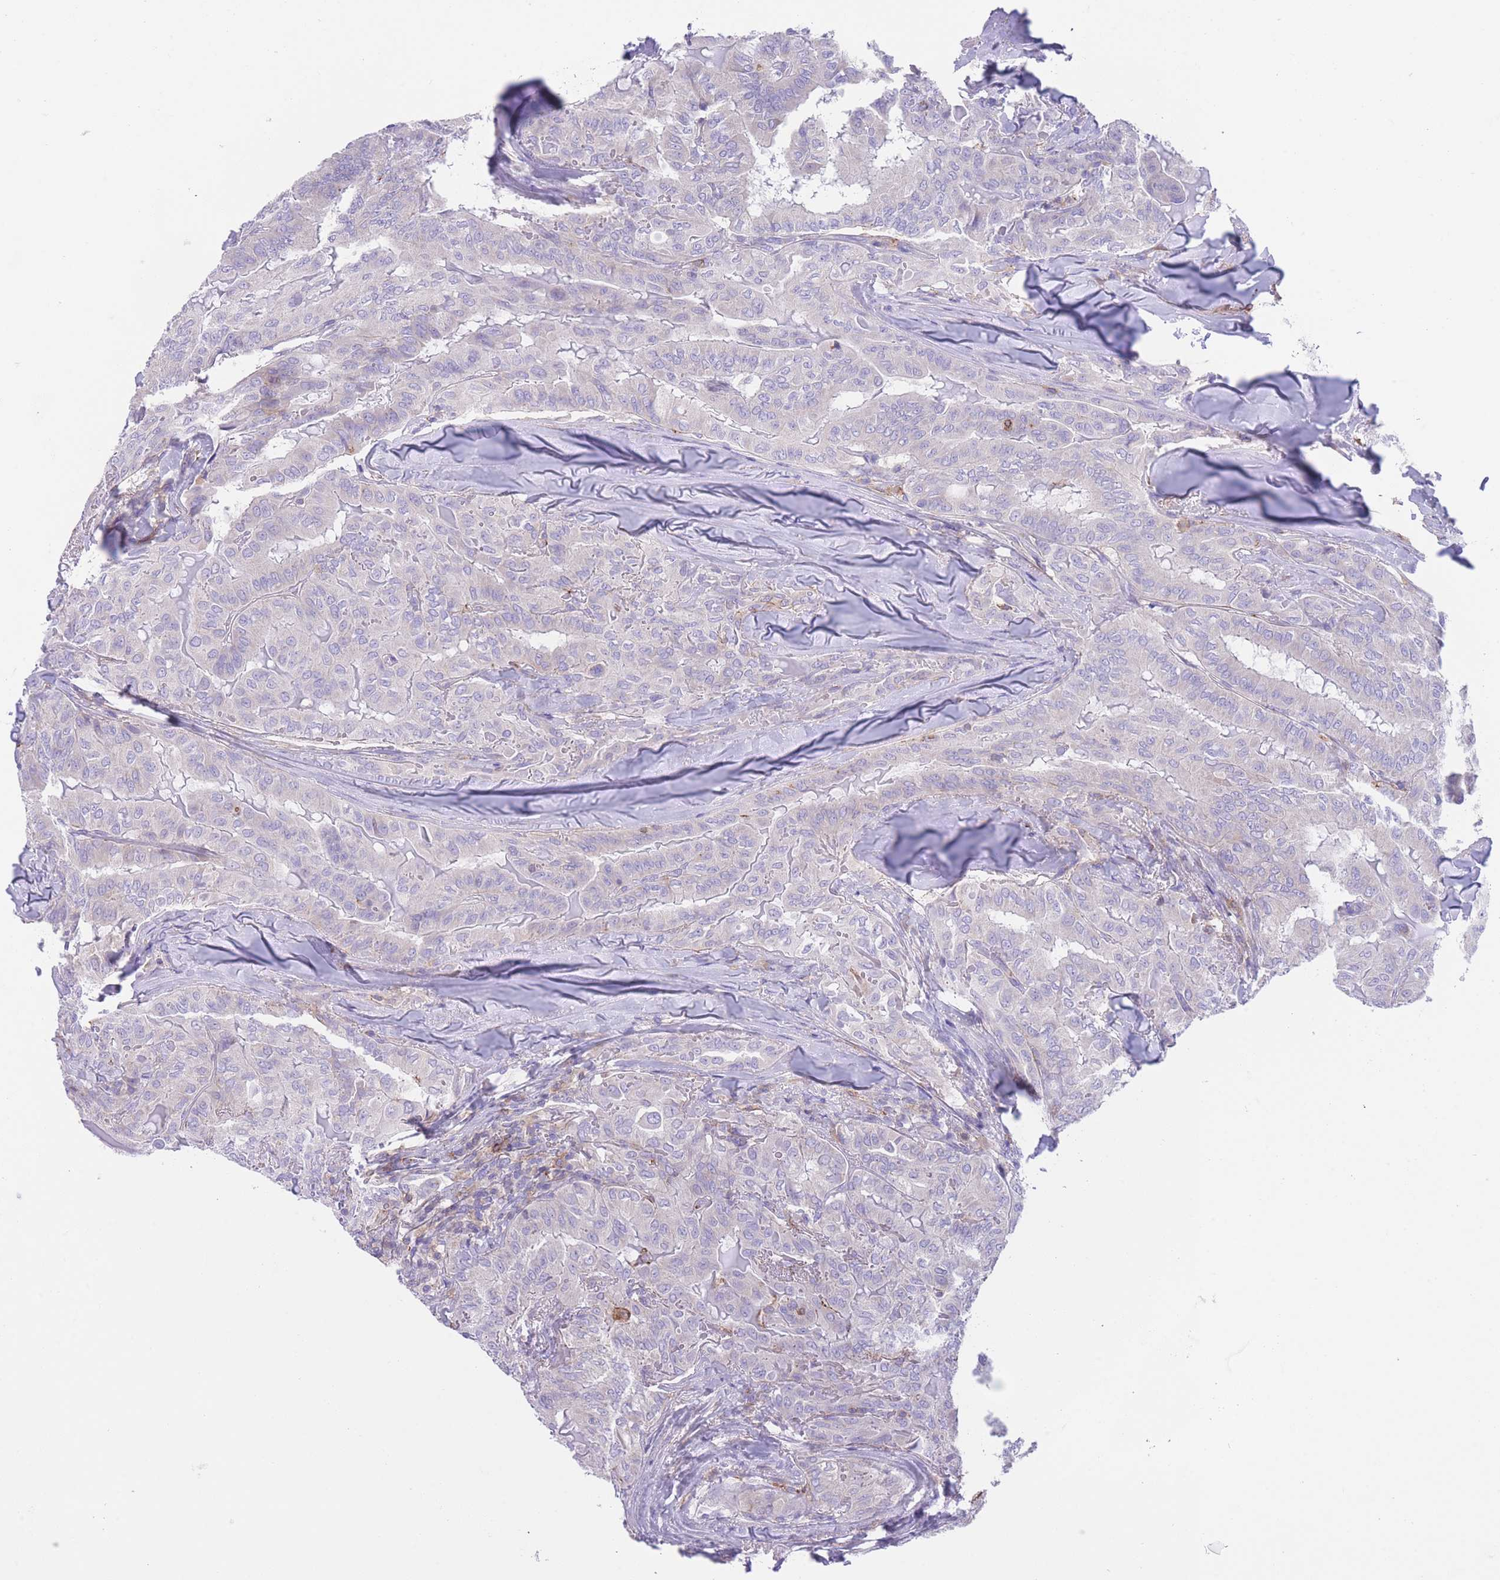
{"staining": {"intensity": "negative", "quantity": "none", "location": "none"}, "tissue": "thyroid cancer", "cell_type": "Tumor cells", "image_type": "cancer", "snomed": [{"axis": "morphology", "description": "Papillary adenocarcinoma, NOS"}, {"axis": "topography", "description": "Thyroid gland"}], "caption": "Tumor cells show no significant positivity in thyroid cancer (papillary adenocarcinoma).", "gene": "LDB3", "patient": {"sex": "female", "age": 68}}